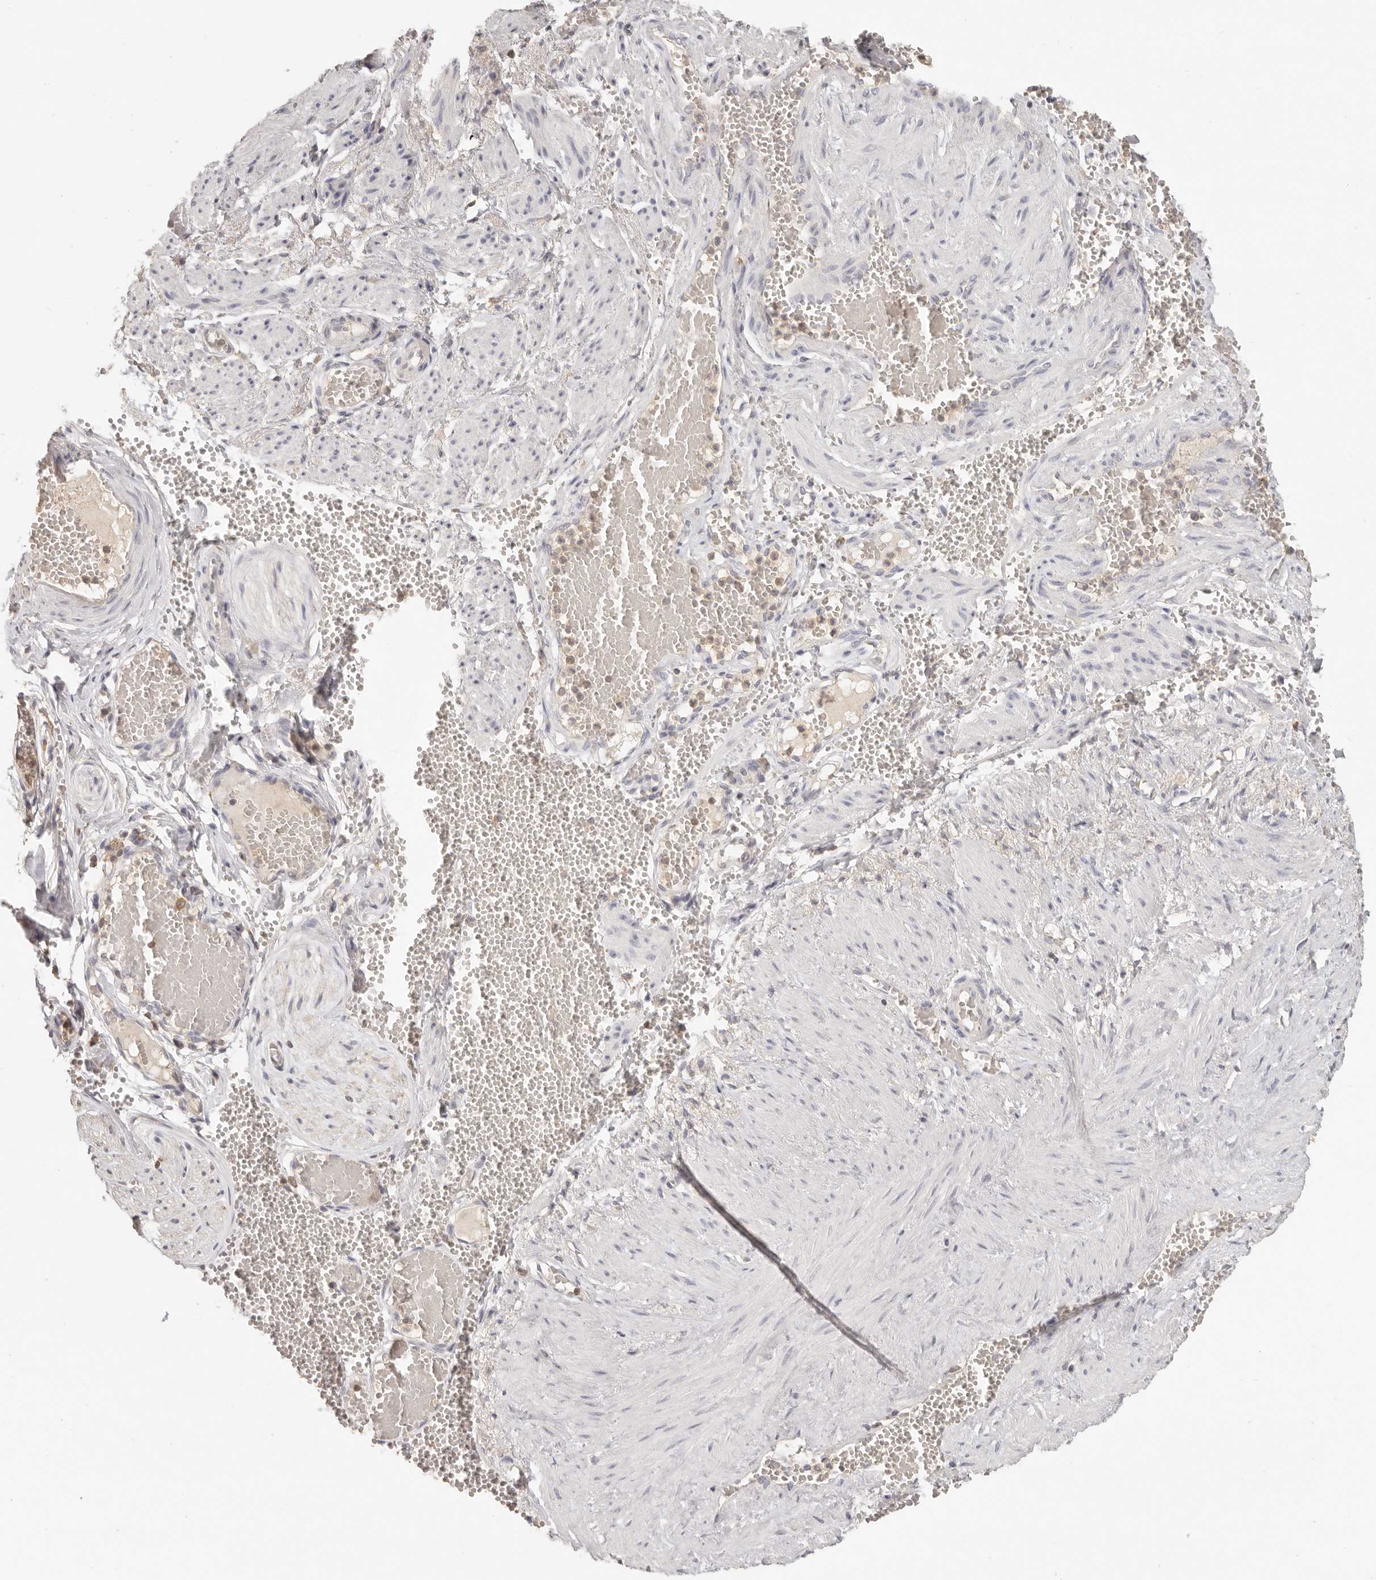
{"staining": {"intensity": "negative", "quantity": "none", "location": "none"}, "tissue": "adipose tissue", "cell_type": "Adipocytes", "image_type": "normal", "snomed": [{"axis": "morphology", "description": "Normal tissue, NOS"}, {"axis": "topography", "description": "Smooth muscle"}, {"axis": "topography", "description": "Peripheral nerve tissue"}], "caption": "Protein analysis of benign adipose tissue demonstrates no significant positivity in adipocytes.", "gene": "CSK", "patient": {"sex": "female", "age": 39}}